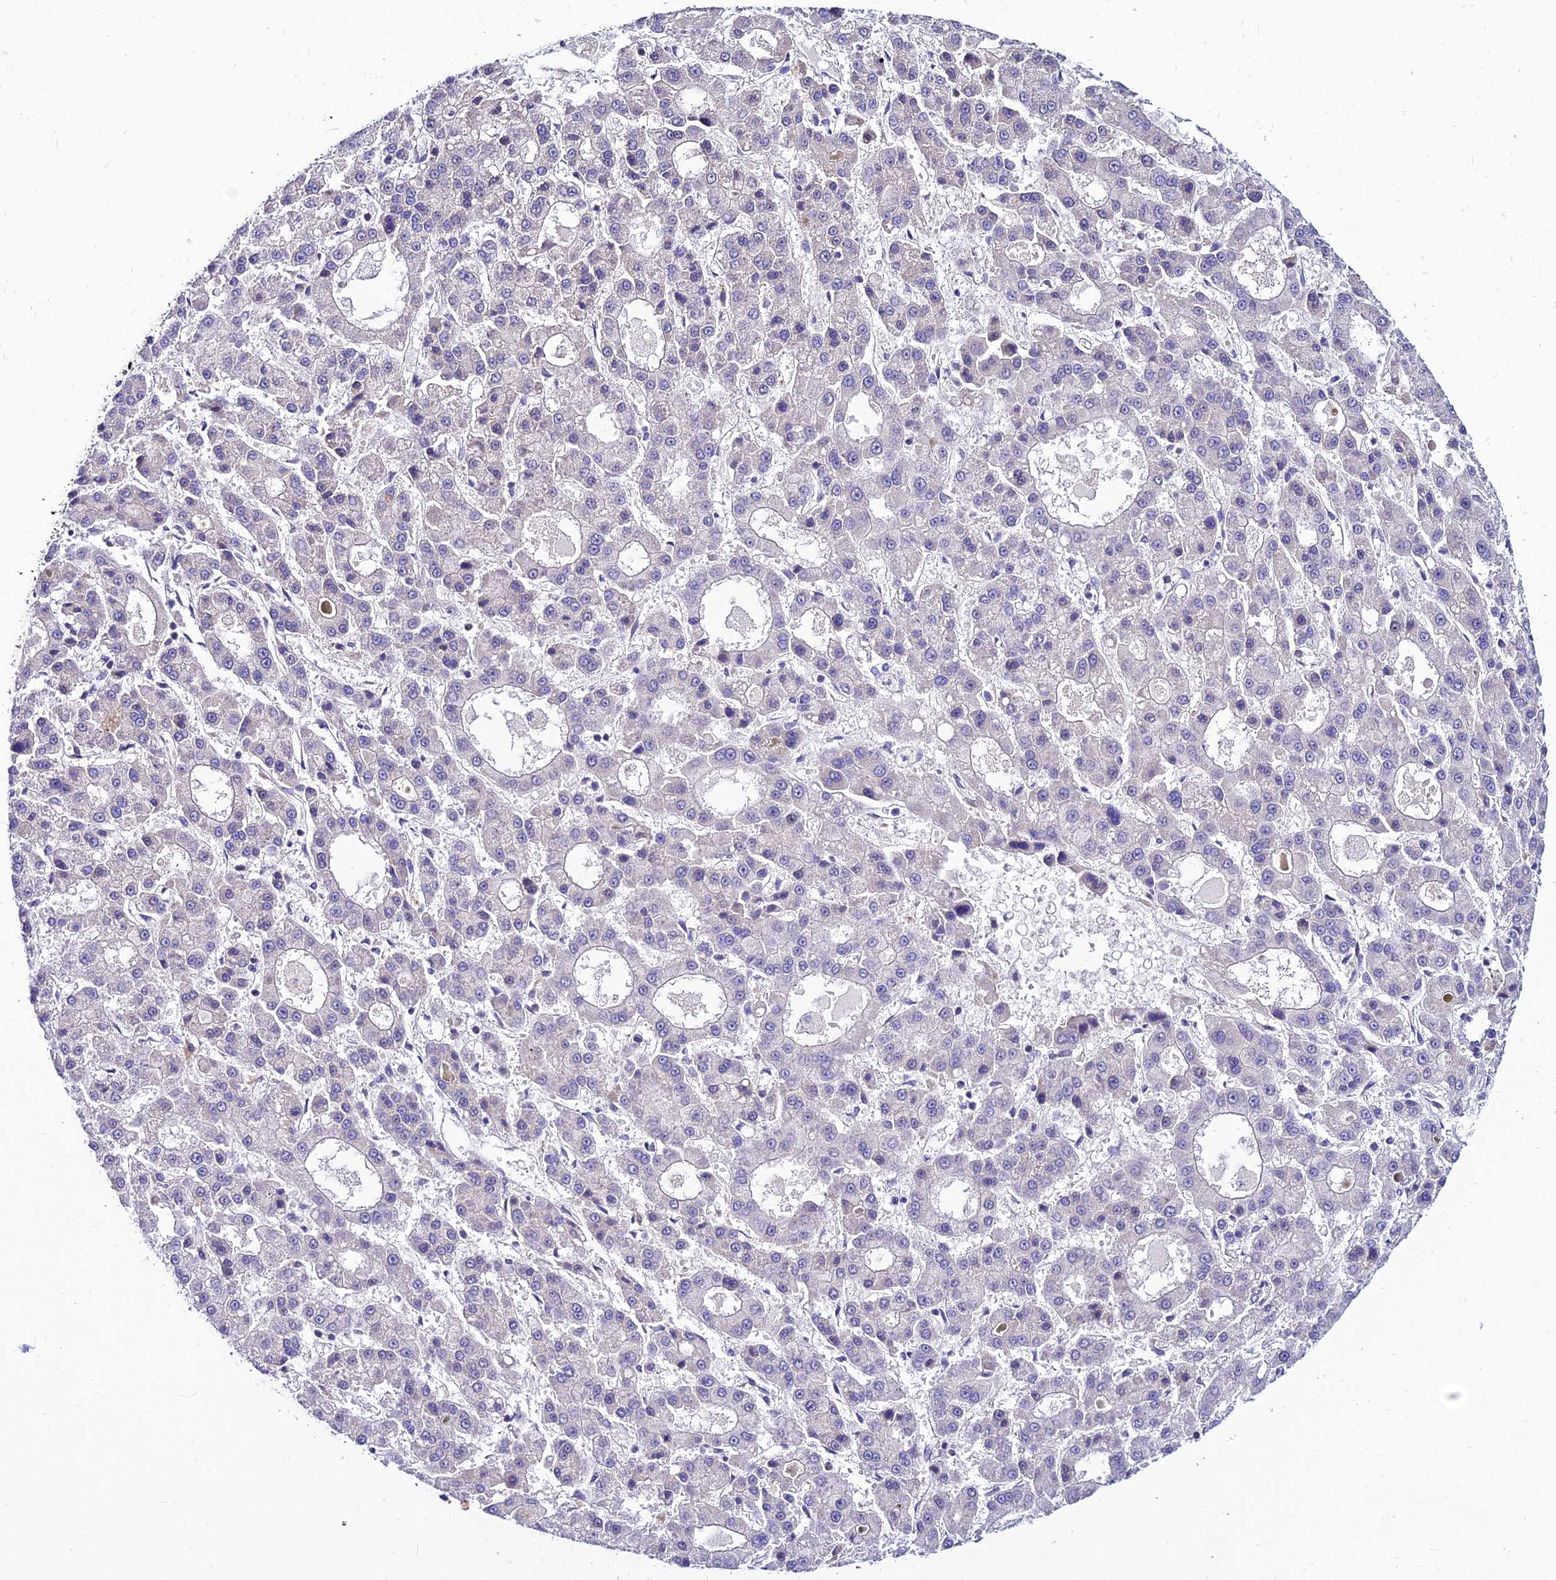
{"staining": {"intensity": "negative", "quantity": "none", "location": "none"}, "tissue": "liver cancer", "cell_type": "Tumor cells", "image_type": "cancer", "snomed": [{"axis": "morphology", "description": "Carcinoma, Hepatocellular, NOS"}, {"axis": "topography", "description": "Liver"}], "caption": "An immunohistochemistry (IHC) image of liver hepatocellular carcinoma is shown. There is no staining in tumor cells of liver hepatocellular carcinoma. (Brightfield microscopy of DAB immunohistochemistry at high magnification).", "gene": "C6orf132", "patient": {"sex": "male", "age": 70}}